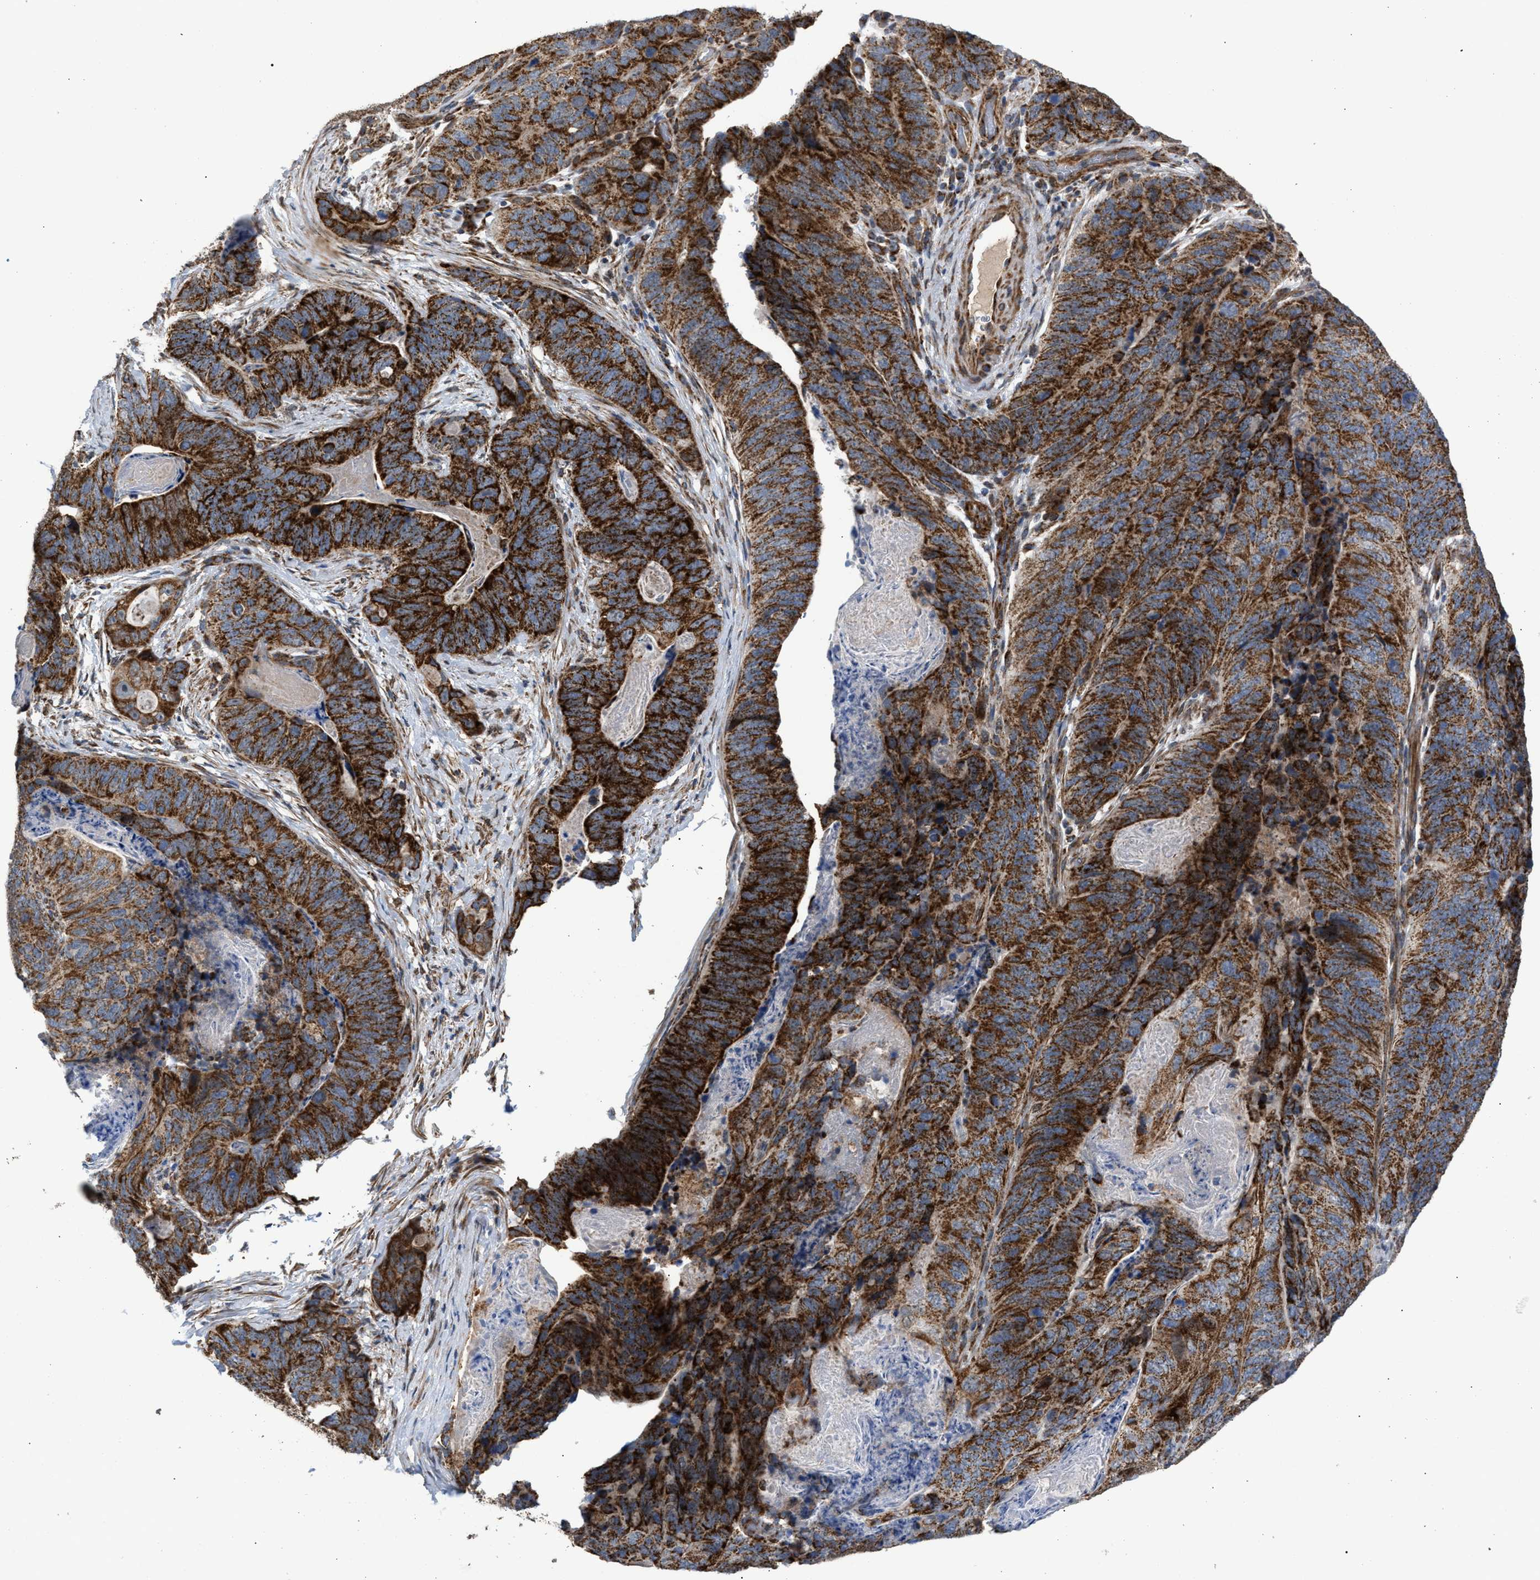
{"staining": {"intensity": "strong", "quantity": ">75%", "location": "cytoplasmic/membranous"}, "tissue": "stomach cancer", "cell_type": "Tumor cells", "image_type": "cancer", "snomed": [{"axis": "morphology", "description": "Normal tissue, NOS"}, {"axis": "morphology", "description": "Adenocarcinoma, NOS"}, {"axis": "topography", "description": "Stomach"}], "caption": "An IHC image of neoplastic tissue is shown. Protein staining in brown labels strong cytoplasmic/membranous positivity in adenocarcinoma (stomach) within tumor cells.", "gene": "TACO1", "patient": {"sex": "female", "age": 89}}